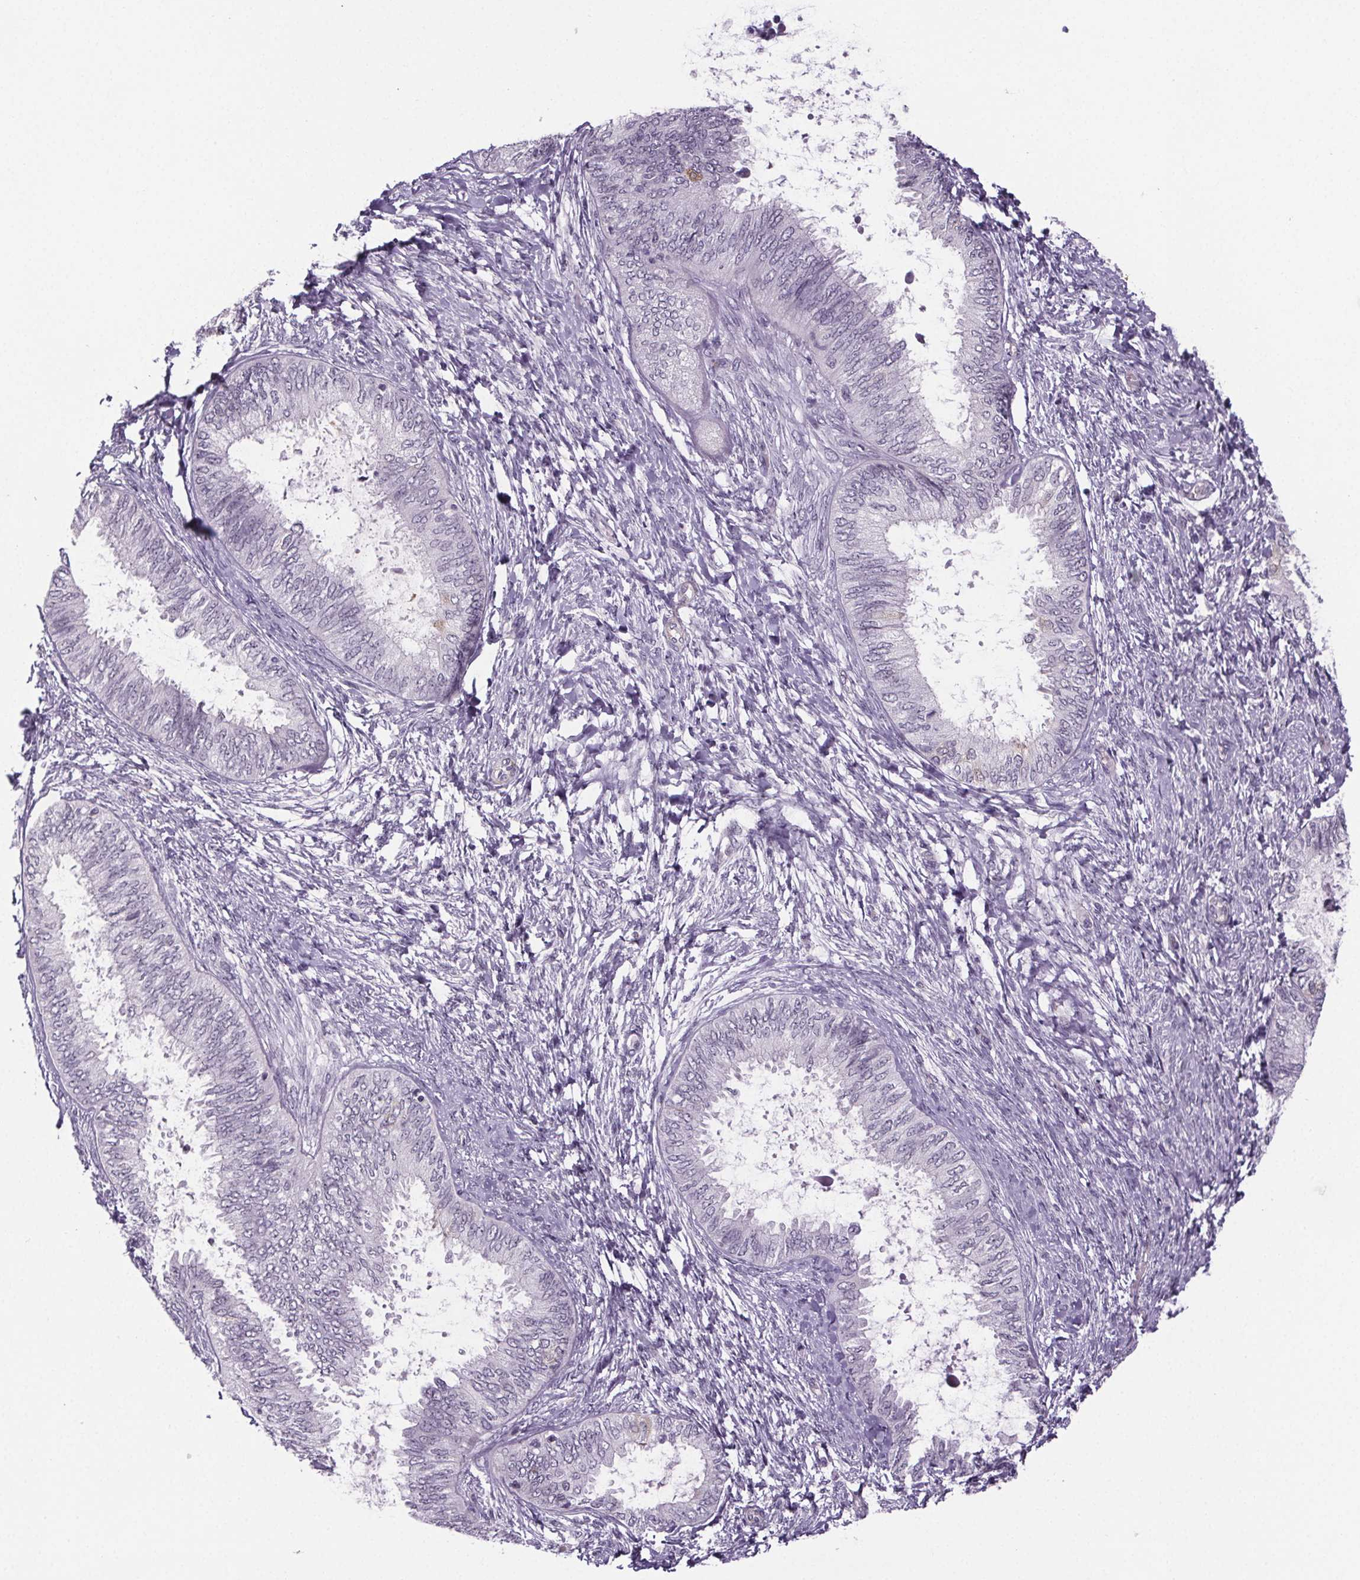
{"staining": {"intensity": "negative", "quantity": "none", "location": "none"}, "tissue": "ovarian cancer", "cell_type": "Tumor cells", "image_type": "cancer", "snomed": [{"axis": "morphology", "description": "Carcinoma, endometroid"}, {"axis": "topography", "description": "Ovary"}], "caption": "This histopathology image is of ovarian cancer stained with immunohistochemistry to label a protein in brown with the nuclei are counter-stained blue. There is no staining in tumor cells.", "gene": "TTC12", "patient": {"sex": "female", "age": 70}}